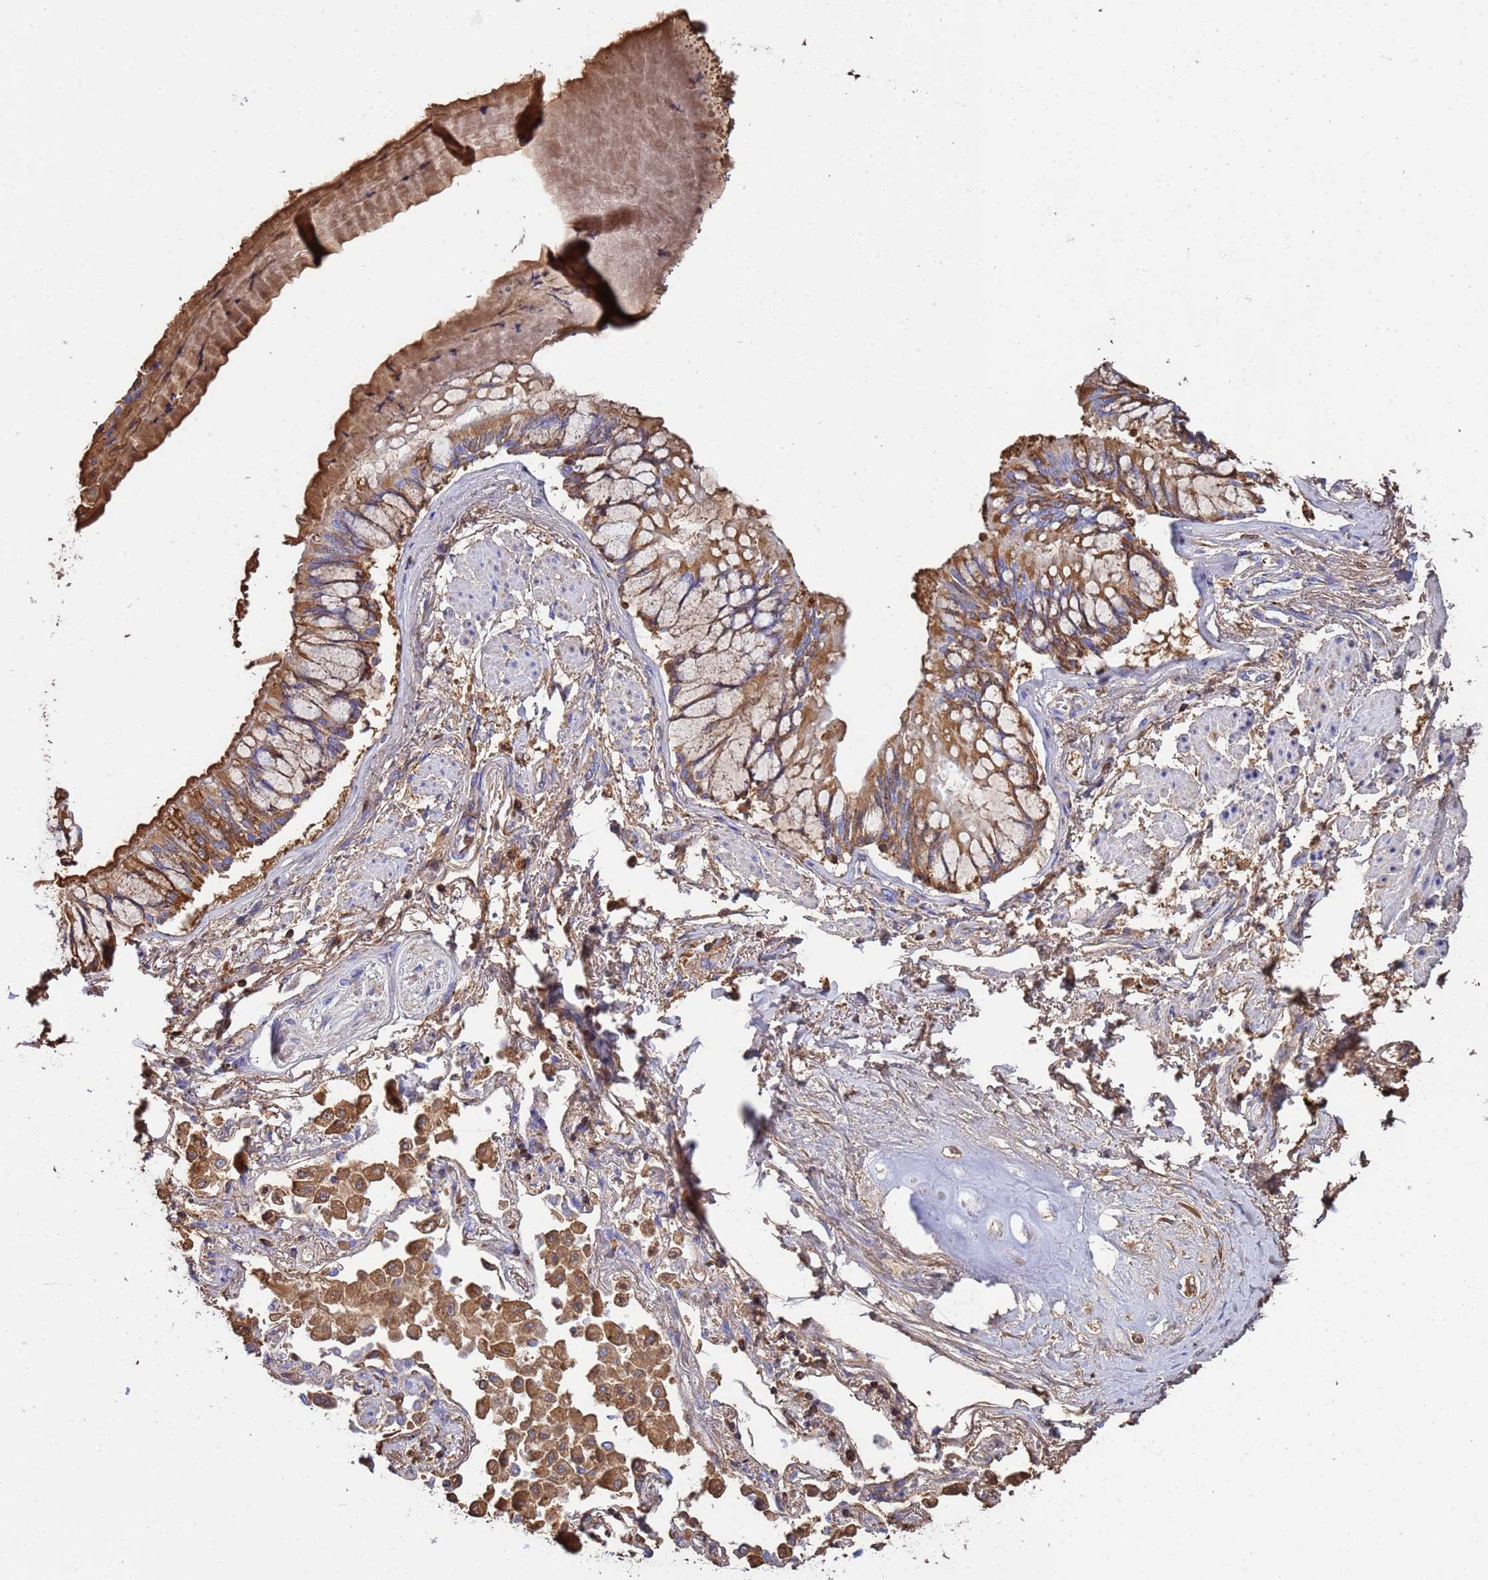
{"staining": {"intensity": "moderate", "quantity": ">75%", "location": "cytoplasmic/membranous"}, "tissue": "lung cancer", "cell_type": "Tumor cells", "image_type": "cancer", "snomed": [{"axis": "morphology", "description": "Adenocarcinoma, NOS"}, {"axis": "topography", "description": "Lung"}], "caption": "A micrograph of human lung cancer stained for a protein displays moderate cytoplasmic/membranous brown staining in tumor cells.", "gene": "GLUD1", "patient": {"sex": "male", "age": 67}}